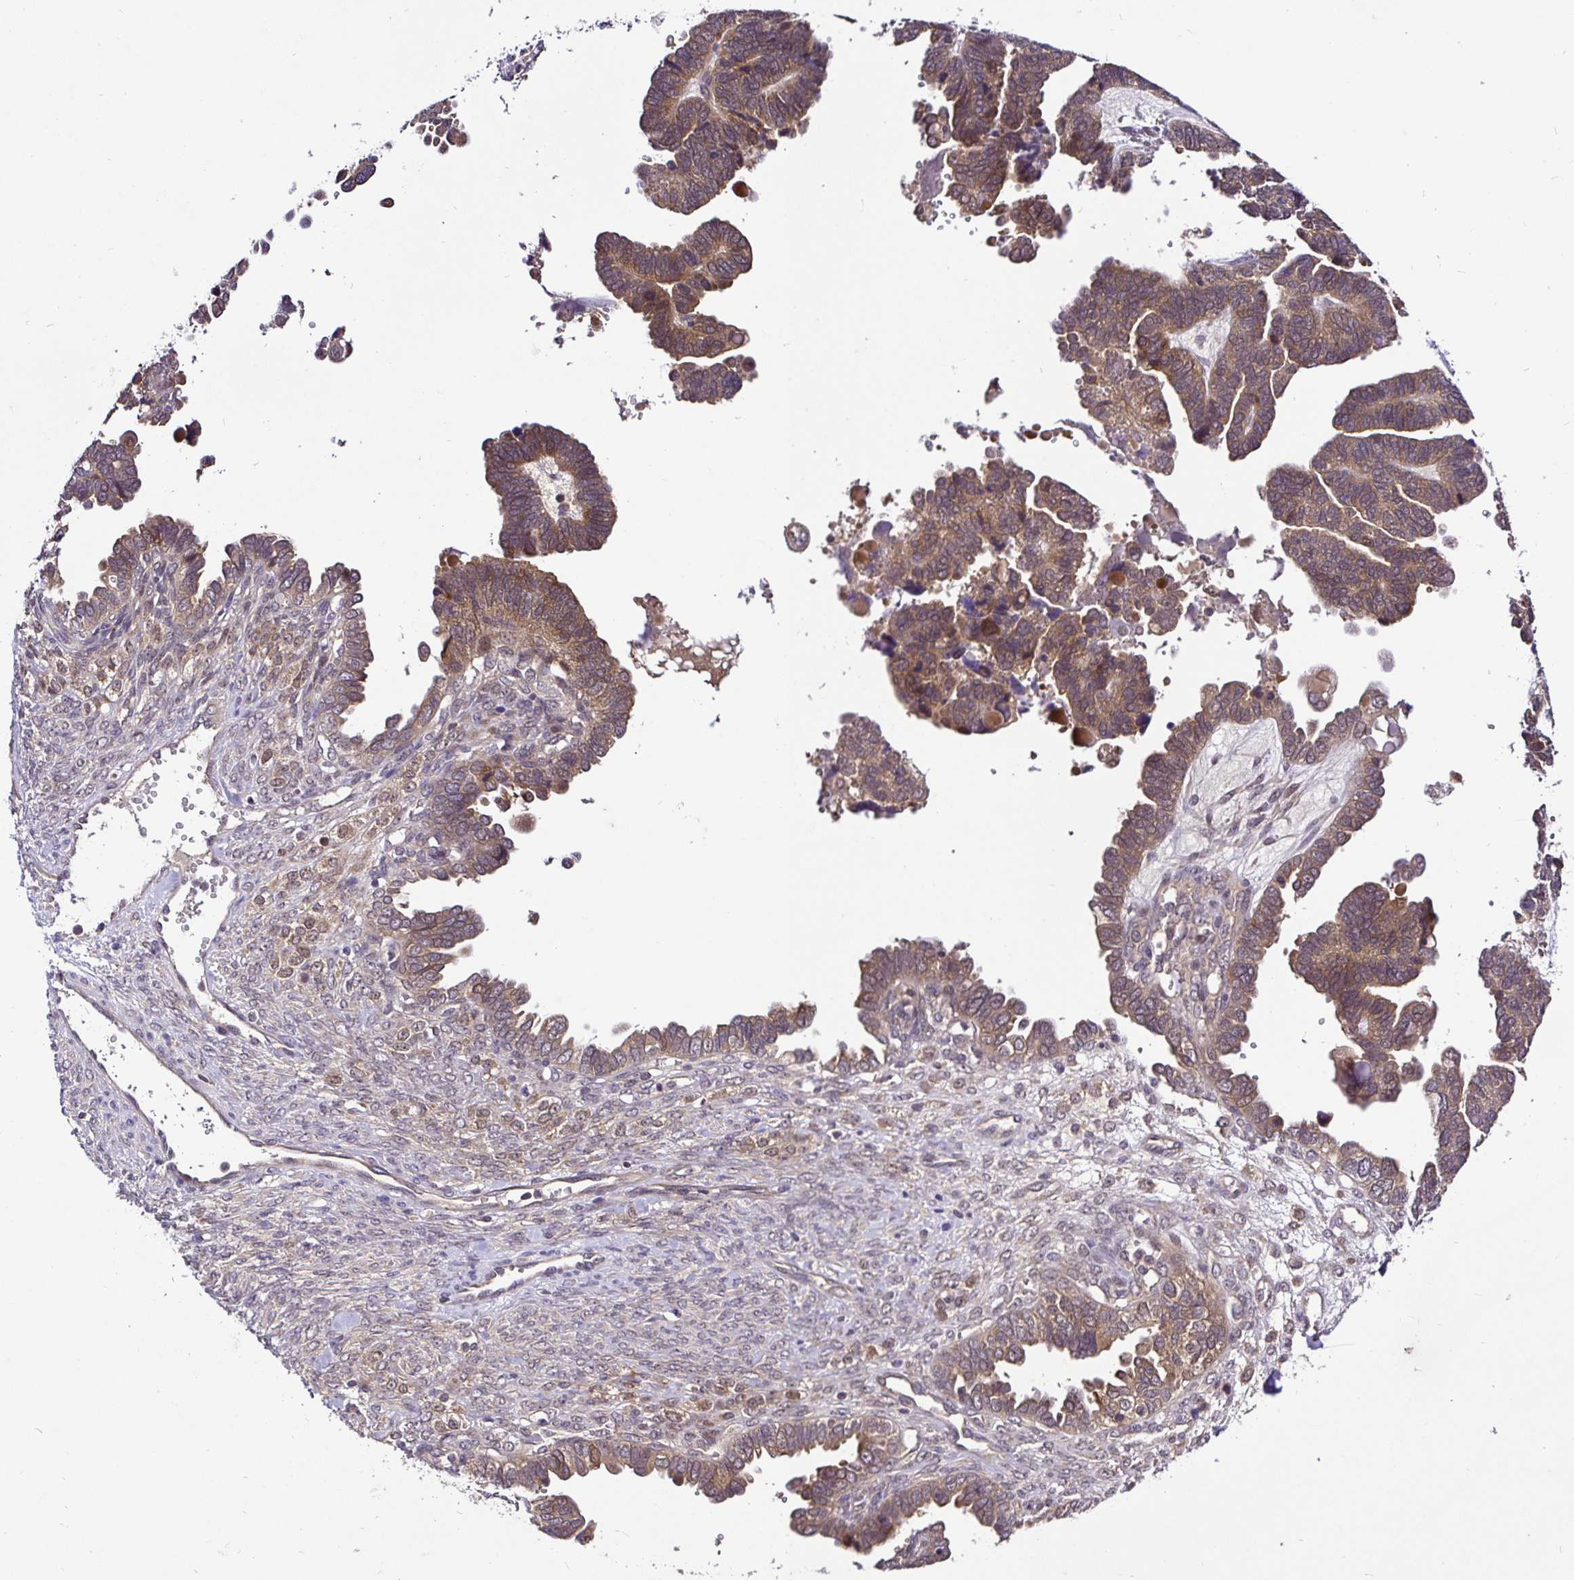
{"staining": {"intensity": "moderate", "quantity": ">75%", "location": "cytoplasmic/membranous,nuclear"}, "tissue": "ovarian cancer", "cell_type": "Tumor cells", "image_type": "cancer", "snomed": [{"axis": "morphology", "description": "Cystadenocarcinoma, serous, NOS"}, {"axis": "topography", "description": "Ovary"}], "caption": "The histopathology image displays staining of ovarian cancer (serous cystadenocarcinoma), revealing moderate cytoplasmic/membranous and nuclear protein positivity (brown color) within tumor cells.", "gene": "UBE2M", "patient": {"sex": "female", "age": 51}}